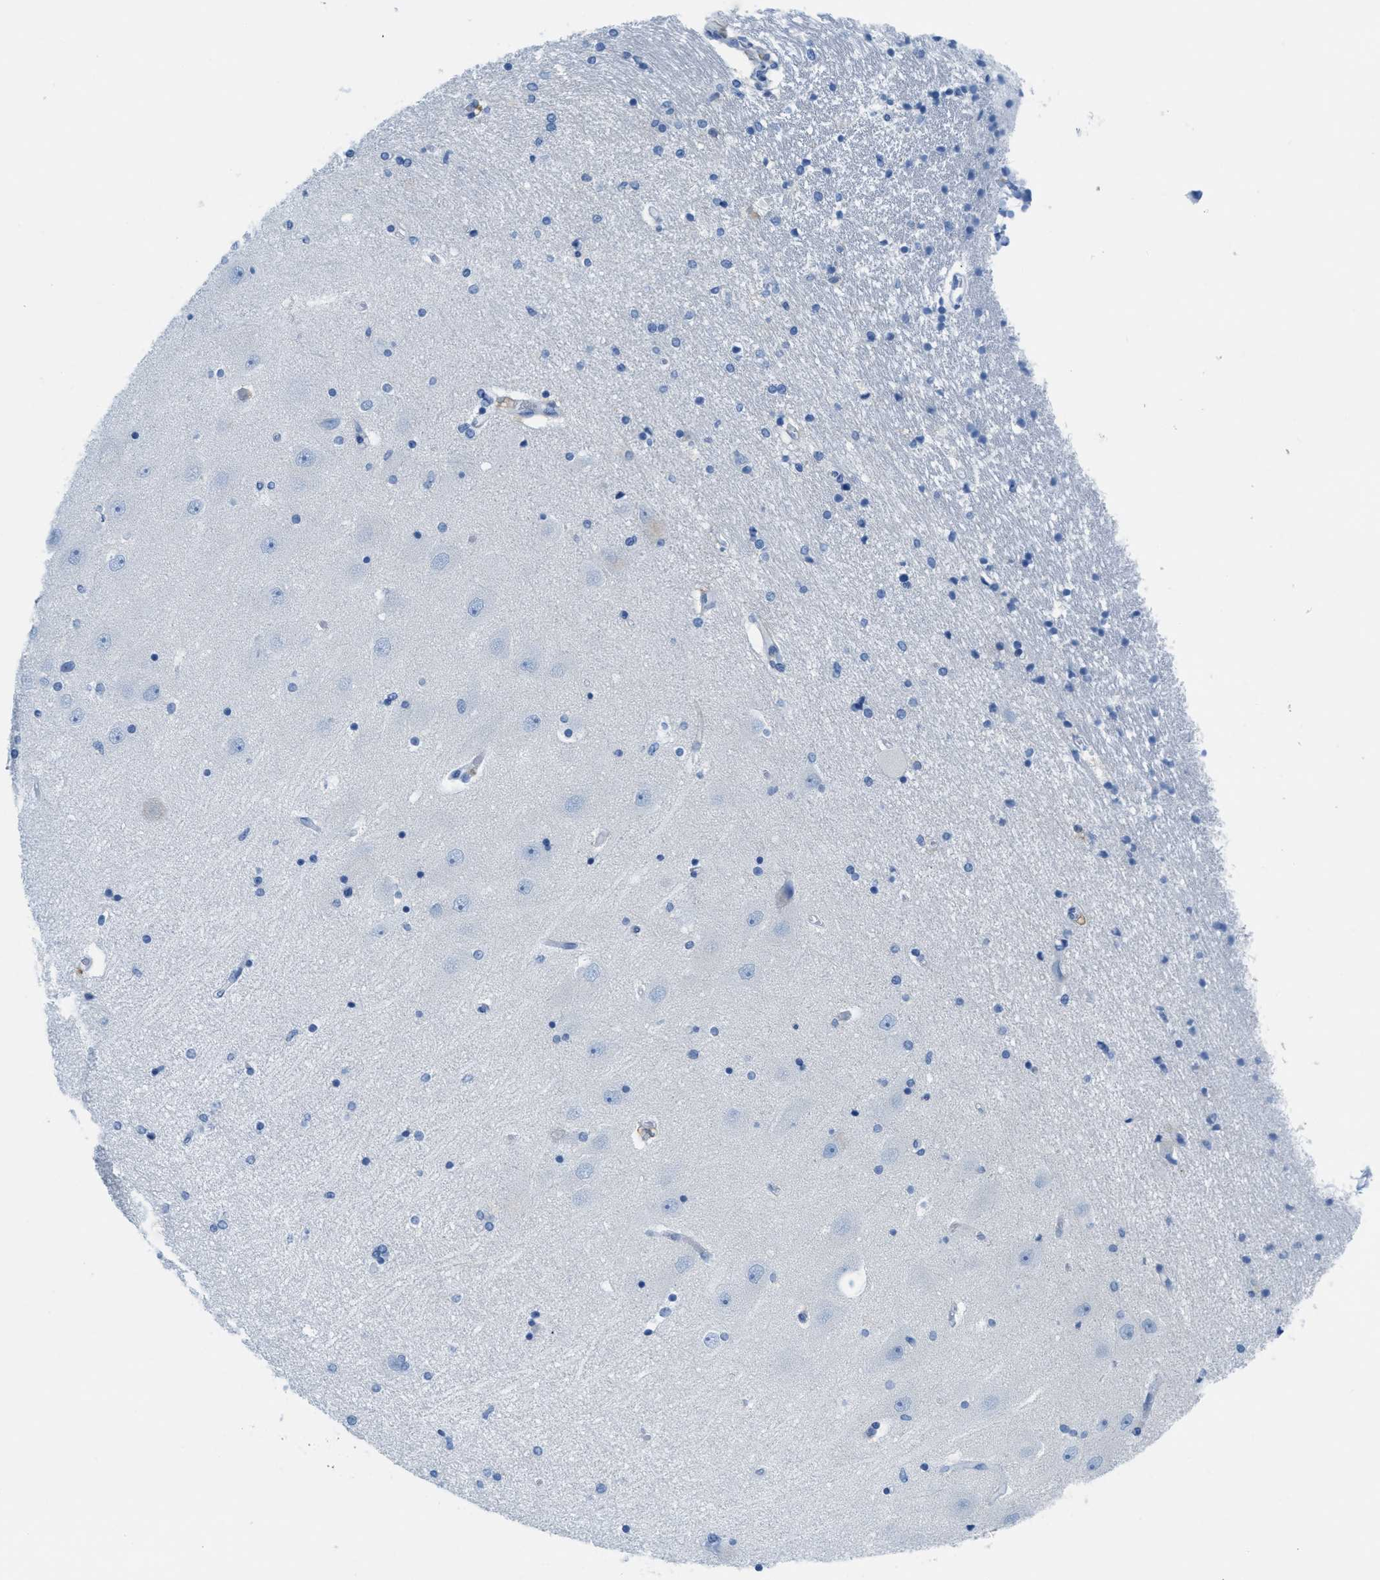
{"staining": {"intensity": "negative", "quantity": "none", "location": "none"}, "tissue": "hippocampus", "cell_type": "Glial cells", "image_type": "normal", "snomed": [{"axis": "morphology", "description": "Normal tissue, NOS"}, {"axis": "topography", "description": "Hippocampus"}], "caption": "Immunohistochemistry photomicrograph of unremarkable human hippocampus stained for a protein (brown), which reveals no expression in glial cells. (IHC, brightfield microscopy, high magnification).", "gene": "ASGR1", "patient": {"sex": "female", "age": 54}}